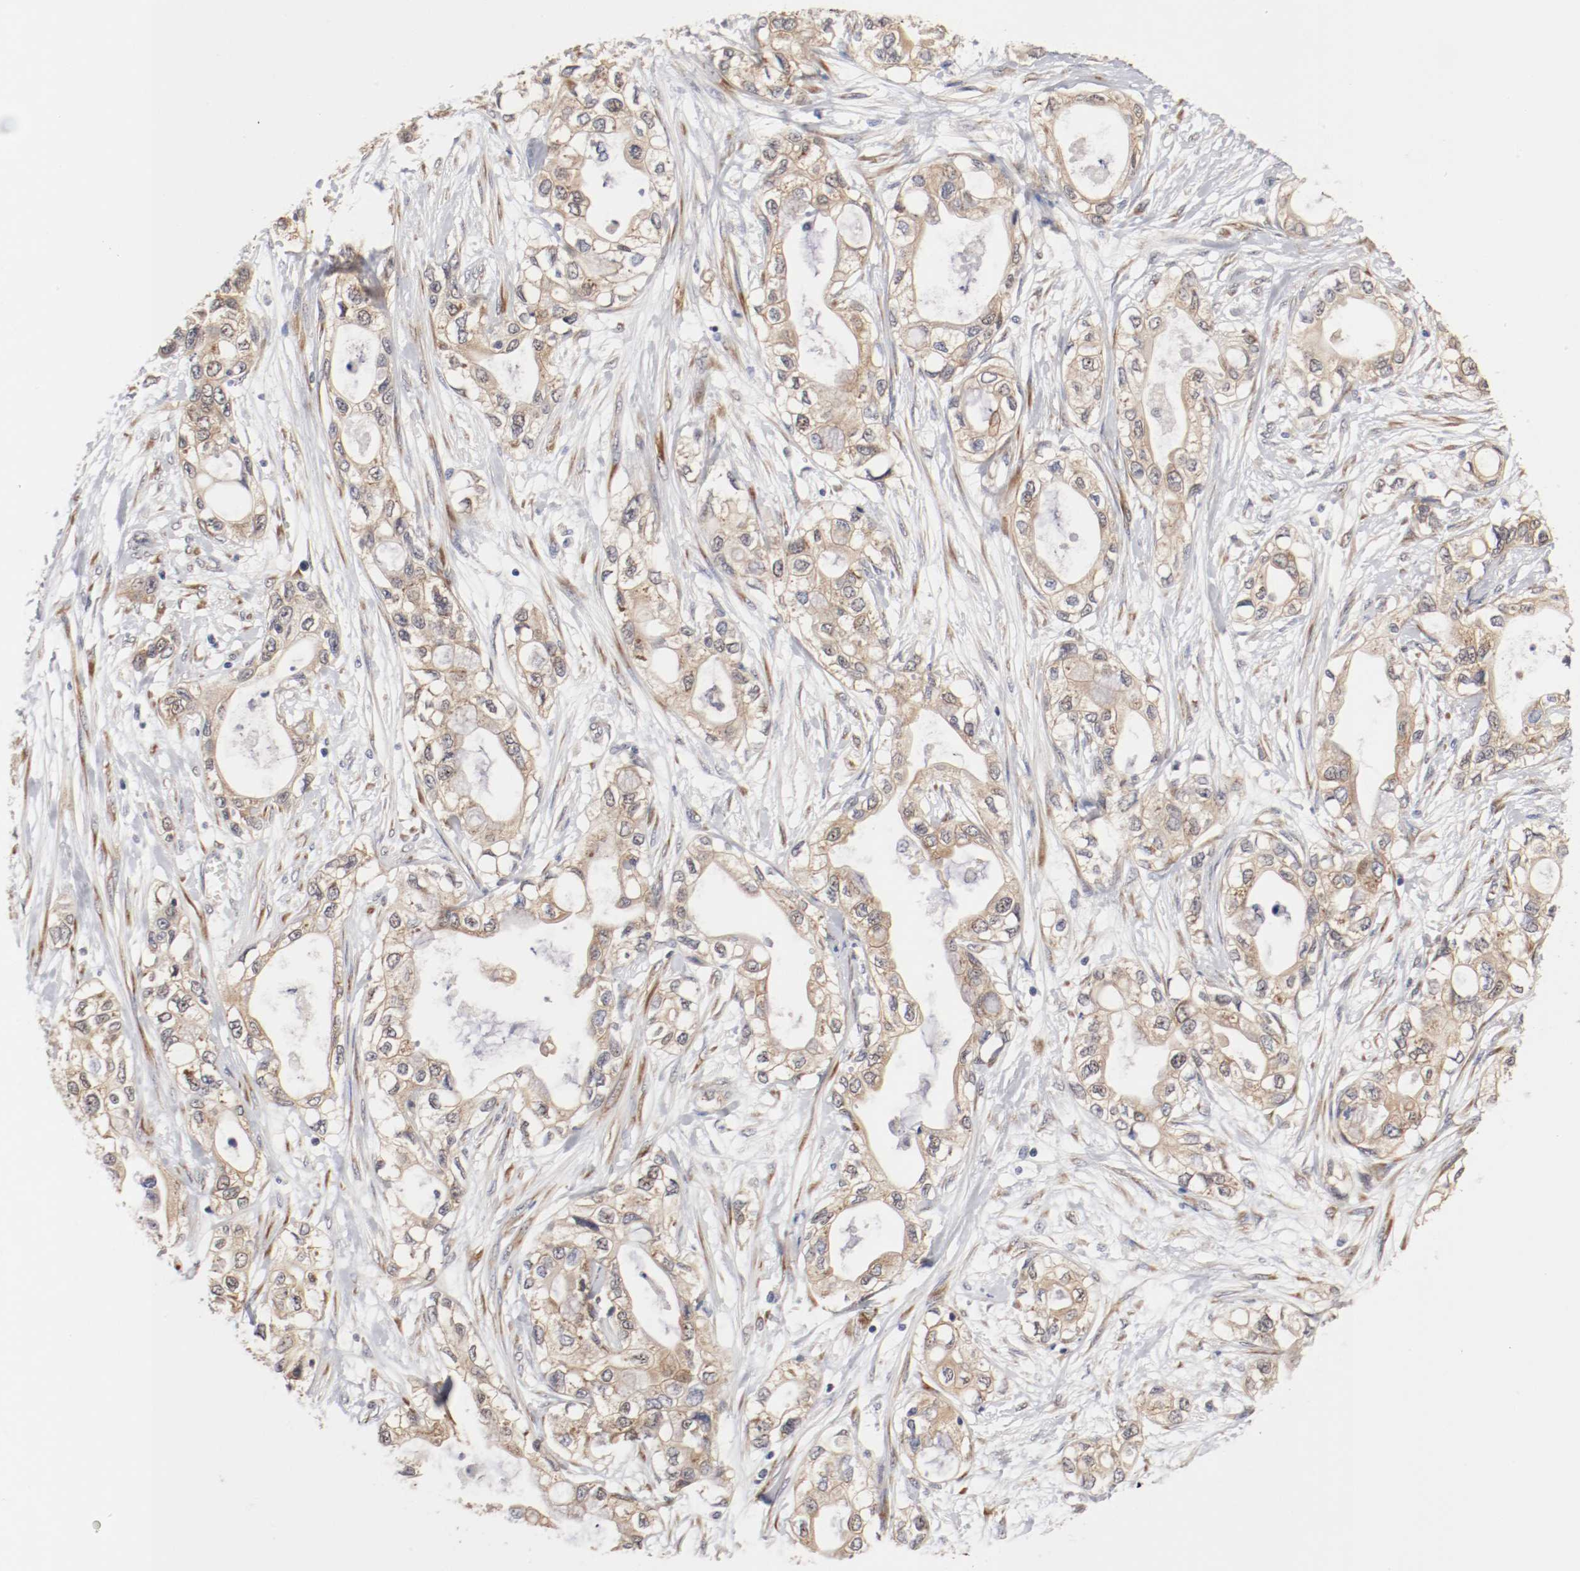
{"staining": {"intensity": "weak", "quantity": ">75%", "location": "cytoplasmic/membranous"}, "tissue": "pancreatic cancer", "cell_type": "Tumor cells", "image_type": "cancer", "snomed": [{"axis": "morphology", "description": "Adenocarcinoma, NOS"}, {"axis": "topography", "description": "Pancreas"}], "caption": "Tumor cells display weak cytoplasmic/membranous staining in approximately >75% of cells in pancreatic cancer (adenocarcinoma). The staining is performed using DAB brown chromogen to label protein expression. The nuclei are counter-stained blue using hematoxylin.", "gene": "FKBP3", "patient": {"sex": "female", "age": 70}}